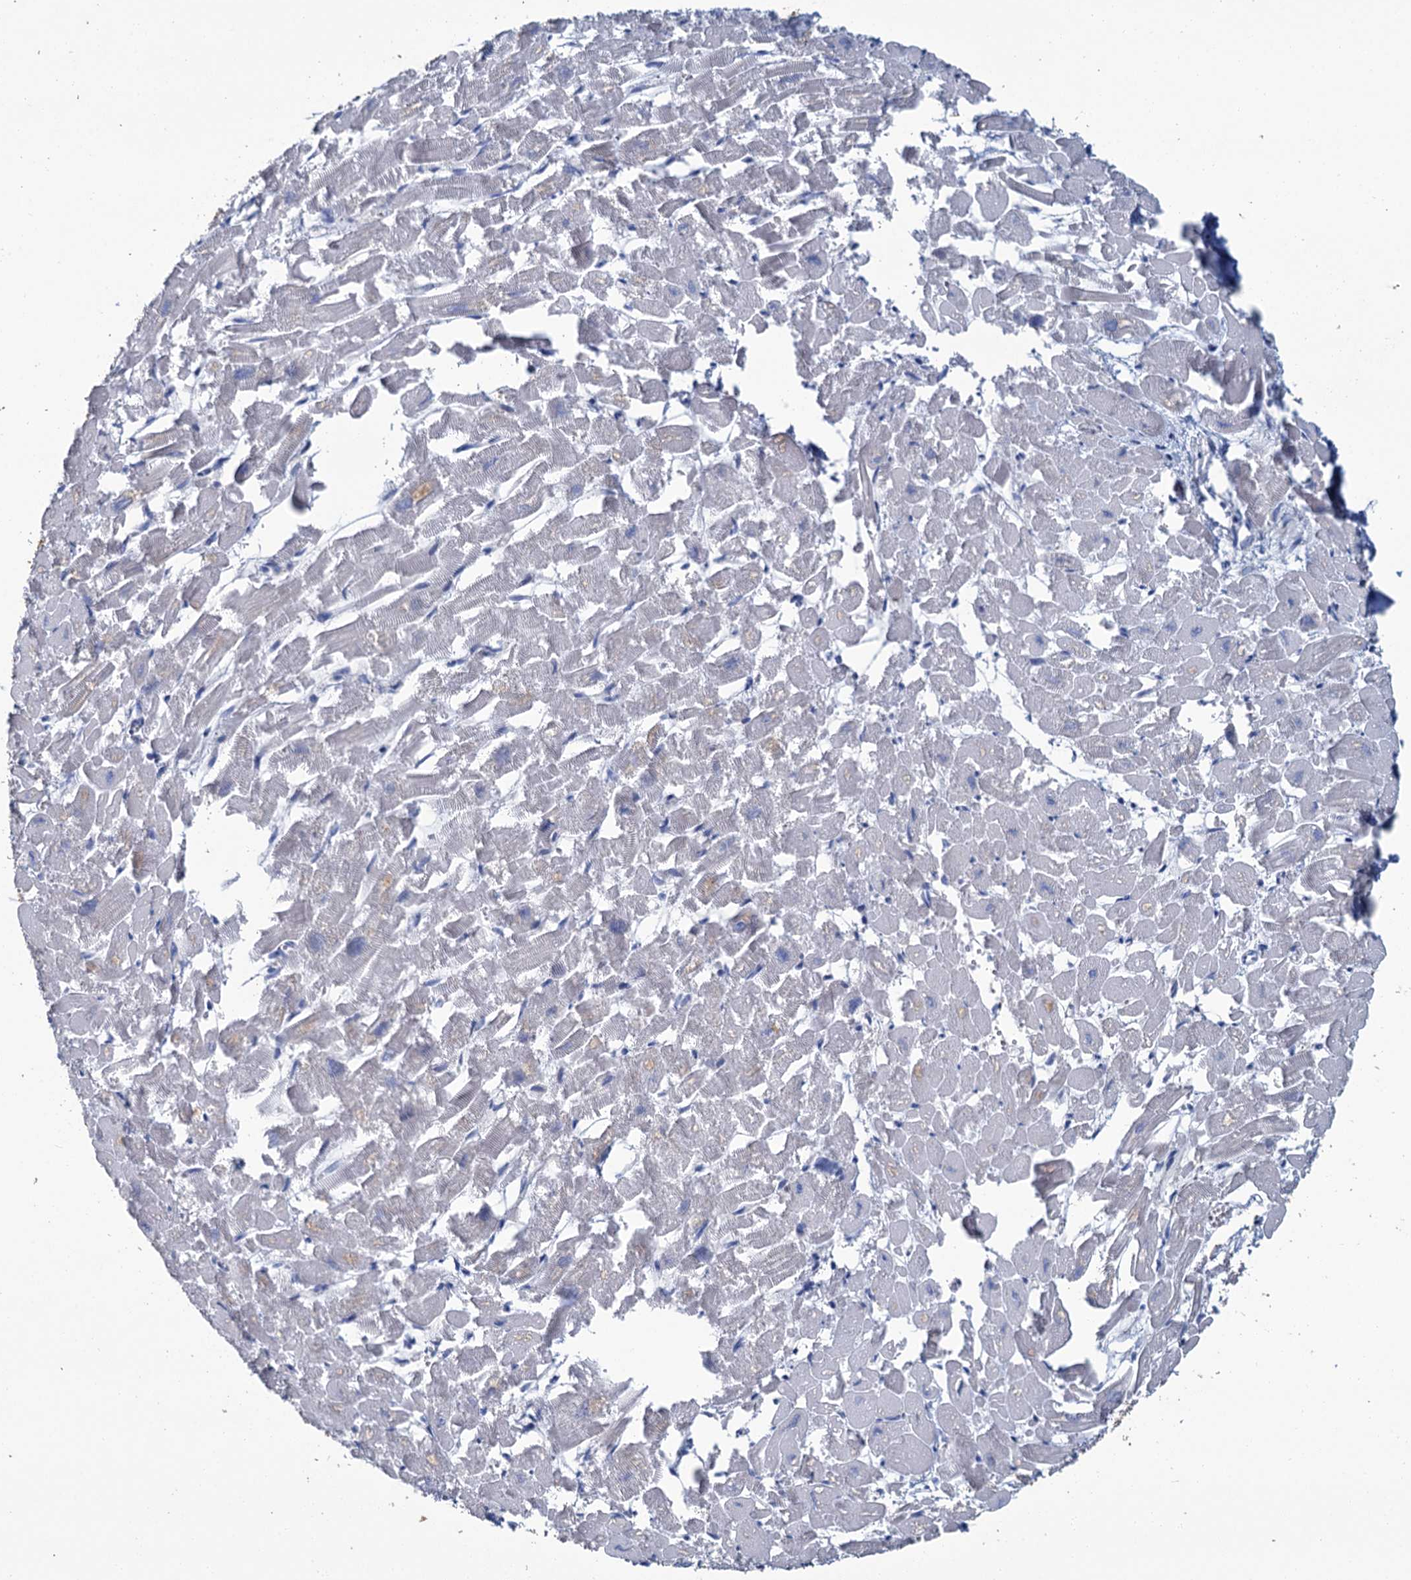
{"staining": {"intensity": "negative", "quantity": "none", "location": "none"}, "tissue": "heart muscle", "cell_type": "Cardiomyocytes", "image_type": "normal", "snomed": [{"axis": "morphology", "description": "Normal tissue, NOS"}, {"axis": "topography", "description": "Heart"}], "caption": "Immunohistochemistry image of benign heart muscle: heart muscle stained with DAB (3,3'-diaminobenzidine) exhibits no significant protein positivity in cardiomyocytes.", "gene": "SNCB", "patient": {"sex": "male", "age": 54}}